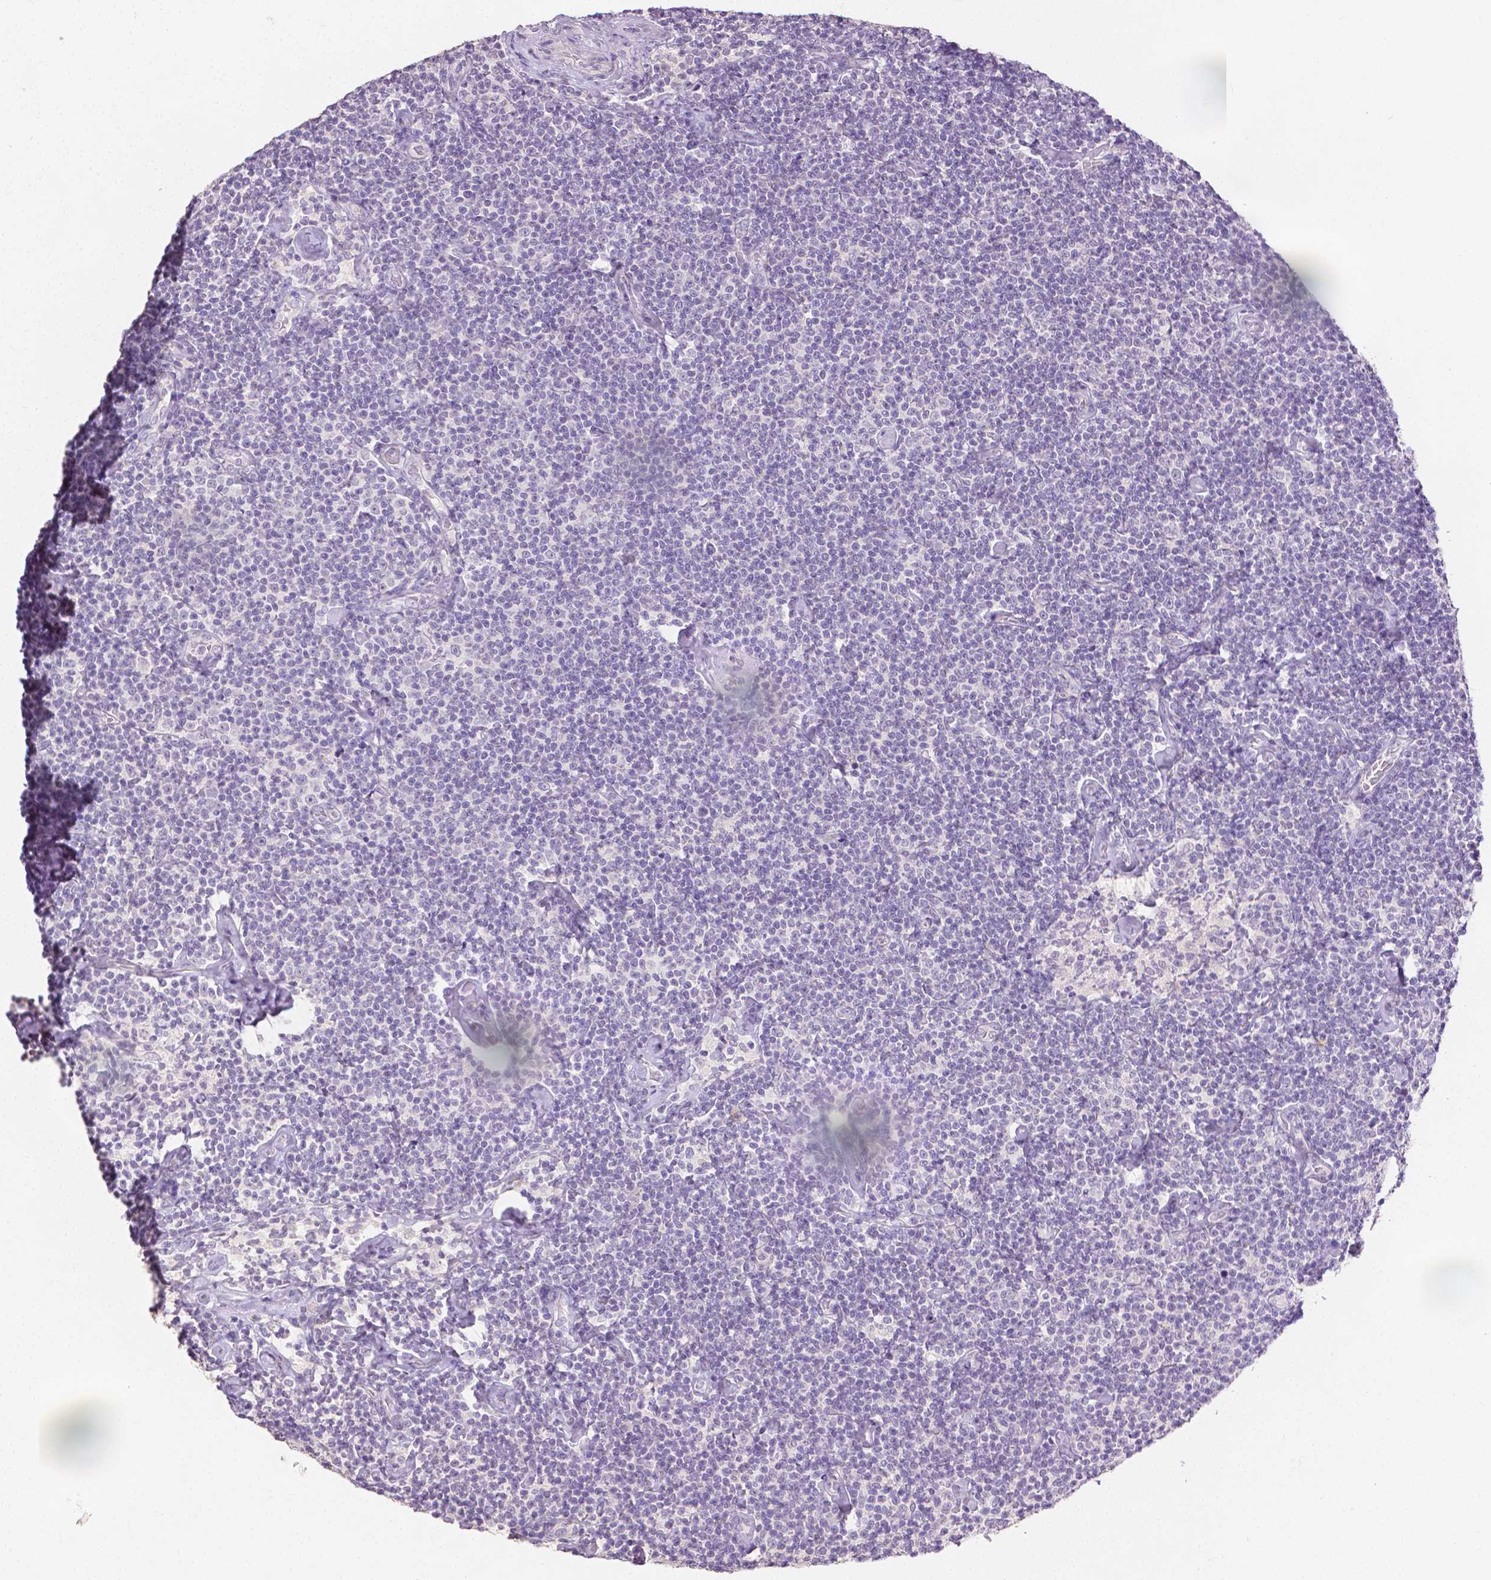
{"staining": {"intensity": "negative", "quantity": "none", "location": "none"}, "tissue": "lymphoma", "cell_type": "Tumor cells", "image_type": "cancer", "snomed": [{"axis": "morphology", "description": "Malignant lymphoma, non-Hodgkin's type, Low grade"}, {"axis": "topography", "description": "Lymph node"}], "caption": "The immunohistochemistry histopathology image has no significant expression in tumor cells of lymphoma tissue.", "gene": "TGM1", "patient": {"sex": "male", "age": 81}}